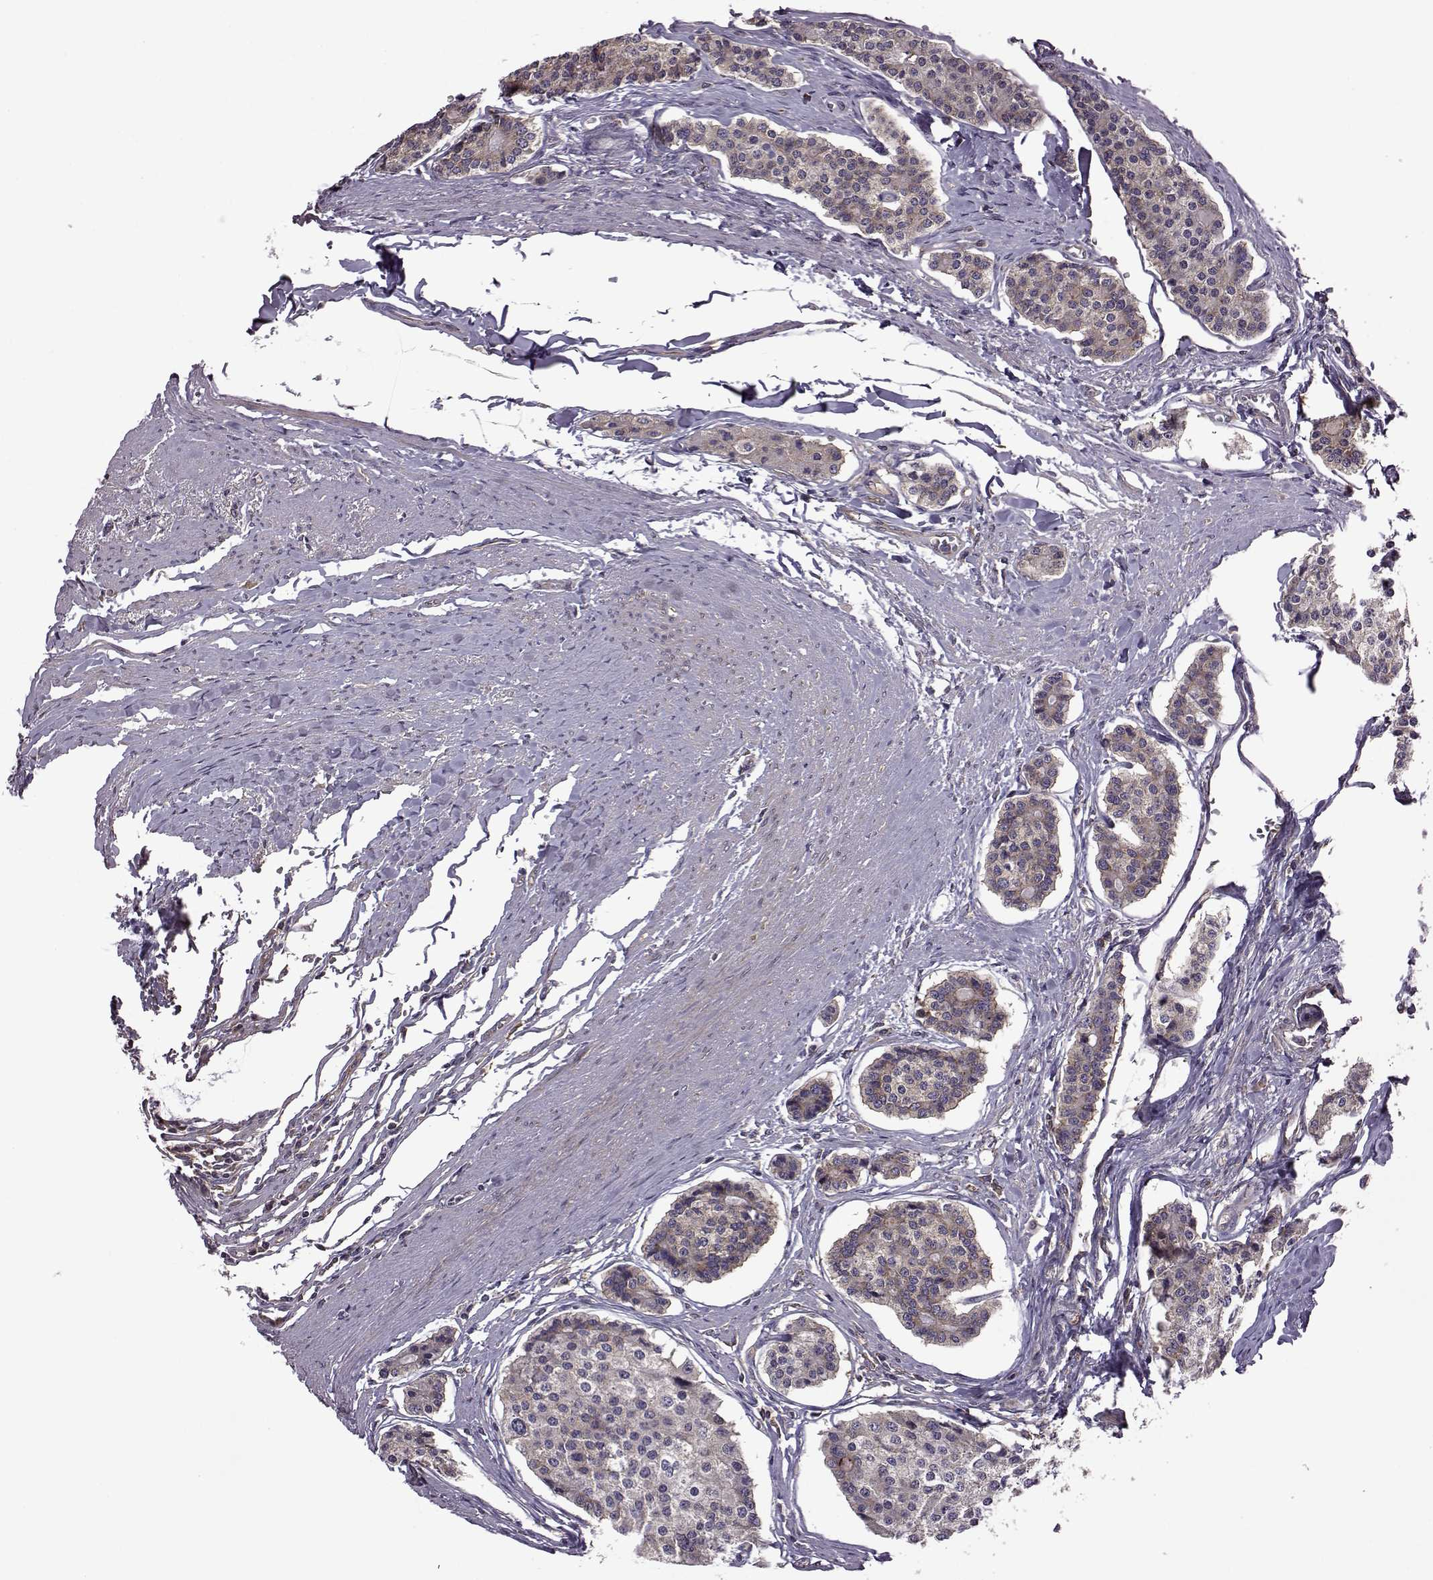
{"staining": {"intensity": "moderate", "quantity": "<25%", "location": "cytoplasmic/membranous"}, "tissue": "carcinoid", "cell_type": "Tumor cells", "image_type": "cancer", "snomed": [{"axis": "morphology", "description": "Carcinoid, malignant, NOS"}, {"axis": "topography", "description": "Small intestine"}], "caption": "The photomicrograph displays a brown stain indicating the presence of a protein in the cytoplasmic/membranous of tumor cells in carcinoid.", "gene": "URI1", "patient": {"sex": "female", "age": 65}}